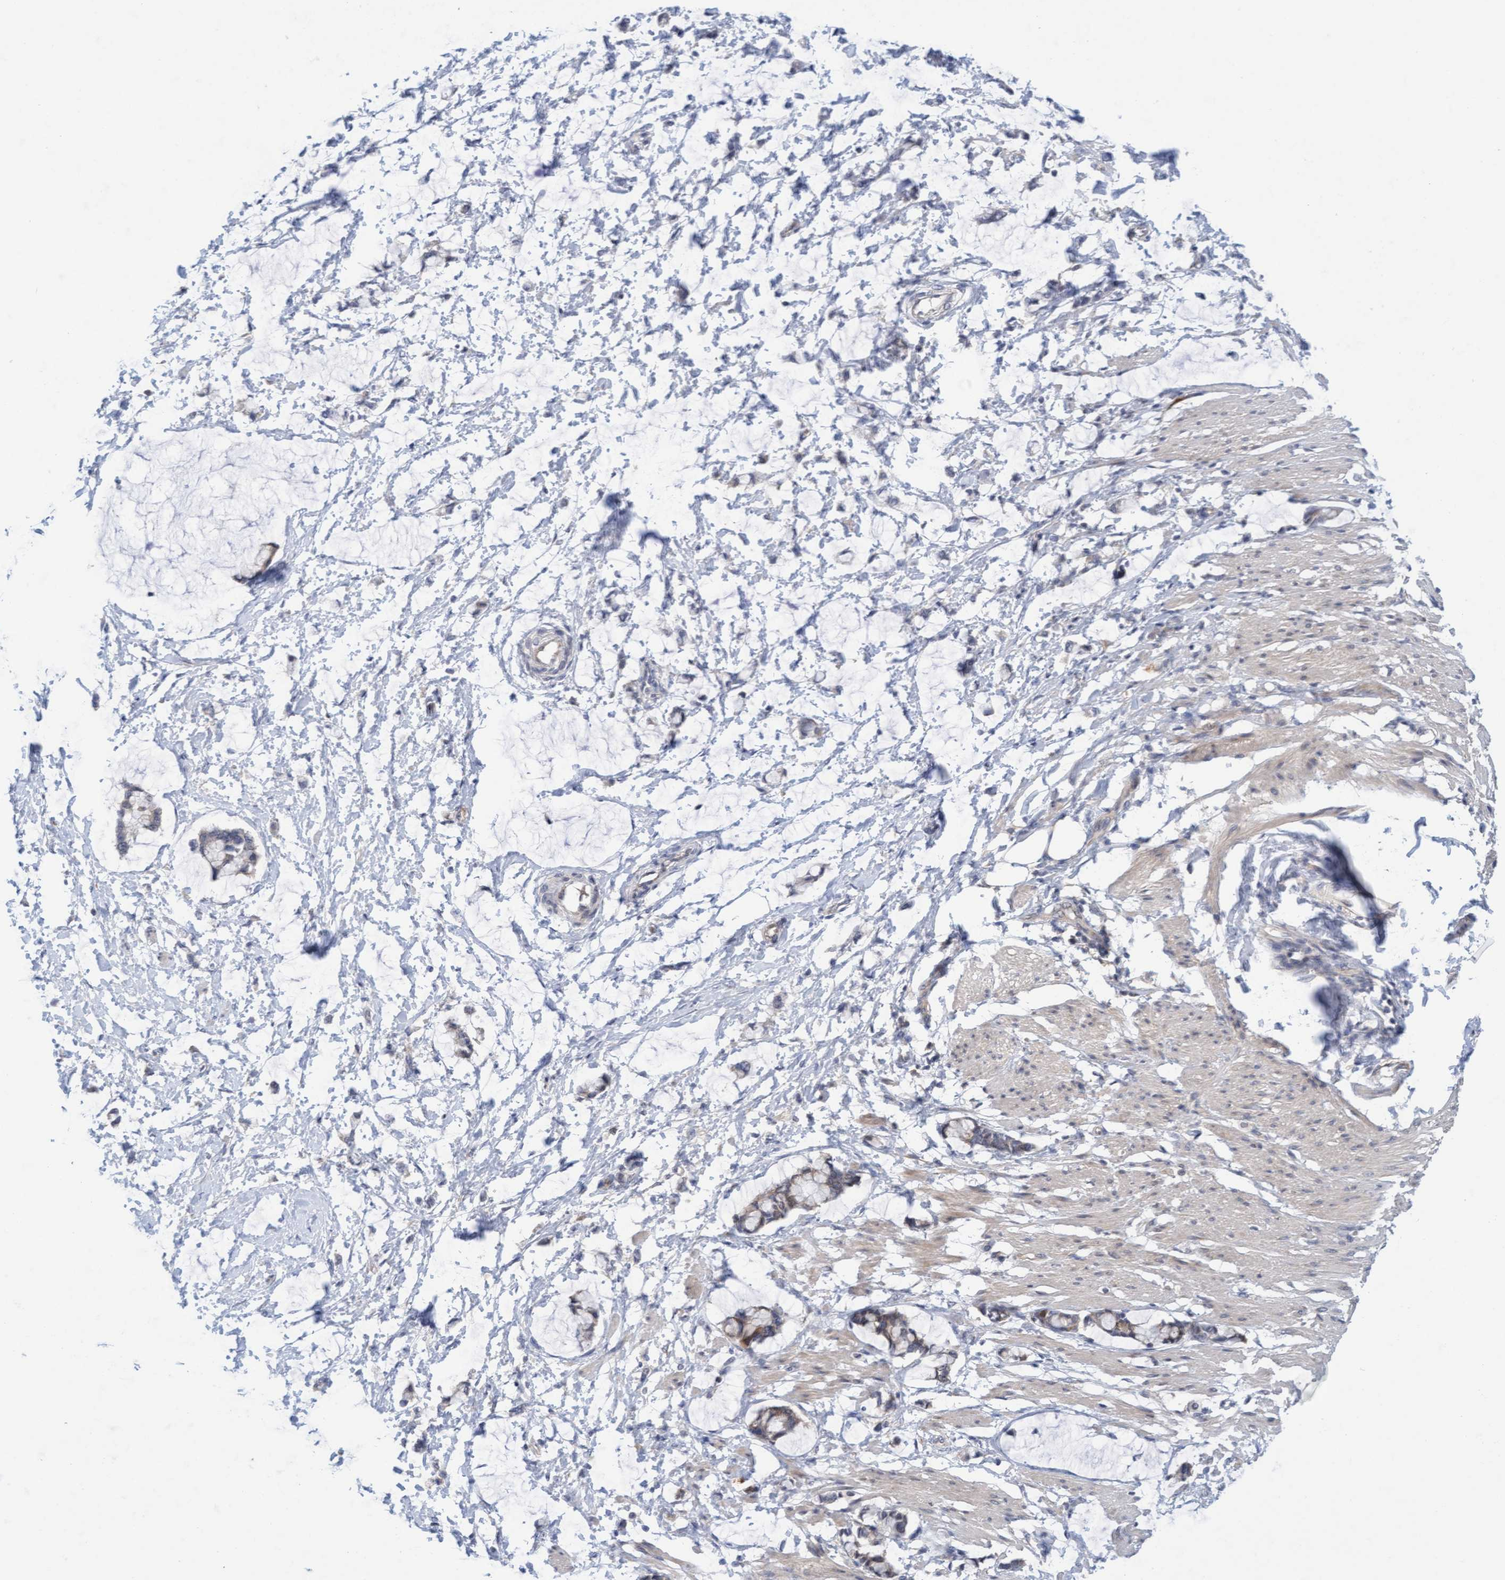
{"staining": {"intensity": "weak", "quantity": "25%-75%", "location": "cytoplasmic/membranous"}, "tissue": "smooth muscle", "cell_type": "Smooth muscle cells", "image_type": "normal", "snomed": [{"axis": "morphology", "description": "Normal tissue, NOS"}, {"axis": "morphology", "description": "Adenocarcinoma, NOS"}, {"axis": "topography", "description": "Smooth muscle"}, {"axis": "topography", "description": "Colon"}], "caption": "Immunohistochemical staining of benign human smooth muscle demonstrates weak cytoplasmic/membranous protein staining in approximately 25%-75% of smooth muscle cells. (Brightfield microscopy of DAB IHC at high magnification).", "gene": "AMZ2", "patient": {"sex": "male", "age": 14}}